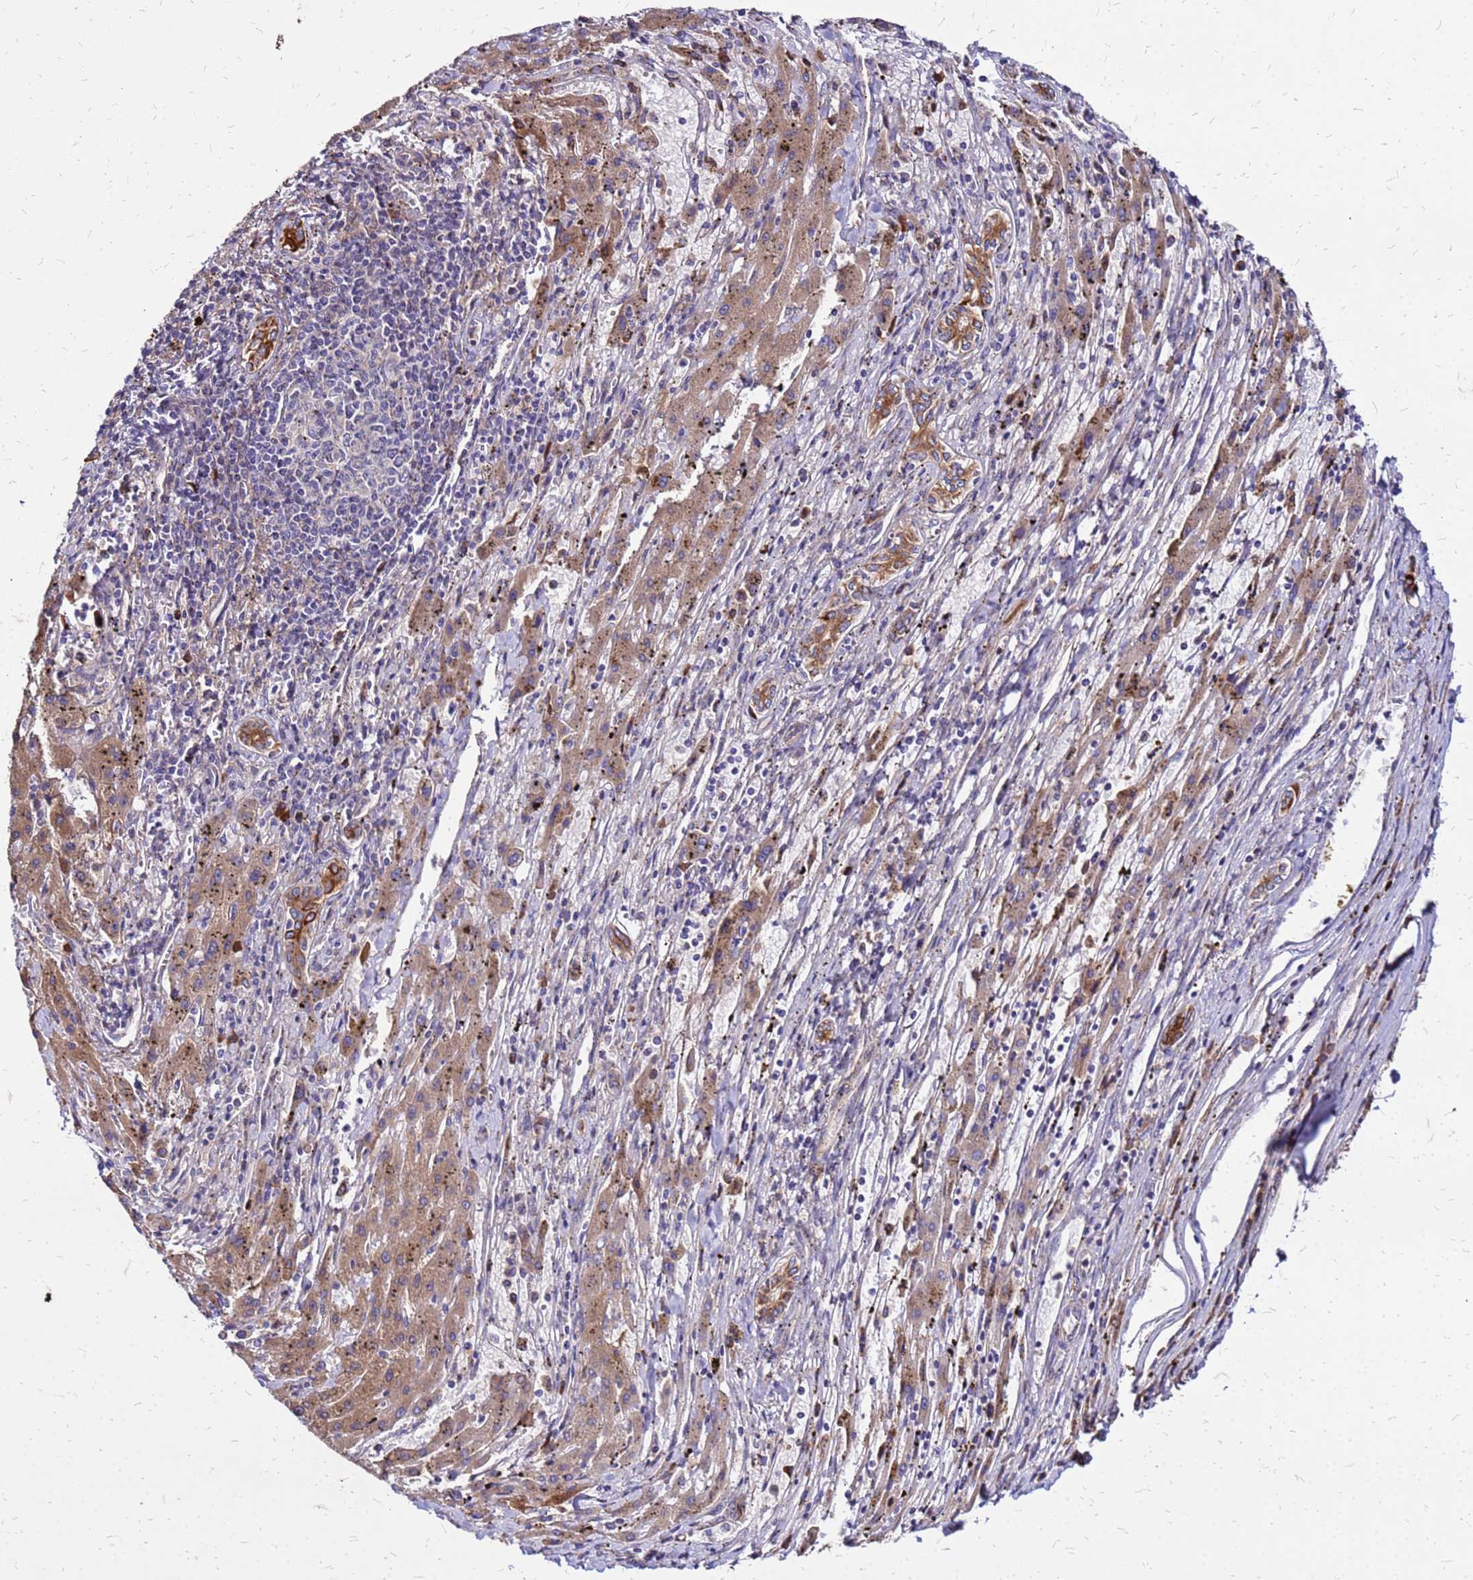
{"staining": {"intensity": "moderate", "quantity": ">75%", "location": "cytoplasmic/membranous"}, "tissue": "liver cancer", "cell_type": "Tumor cells", "image_type": "cancer", "snomed": [{"axis": "morphology", "description": "Carcinoma, Hepatocellular, NOS"}, {"axis": "topography", "description": "Liver"}], "caption": "Liver cancer tissue demonstrates moderate cytoplasmic/membranous positivity in about >75% of tumor cells, visualized by immunohistochemistry.", "gene": "VMO1", "patient": {"sex": "male", "age": 72}}